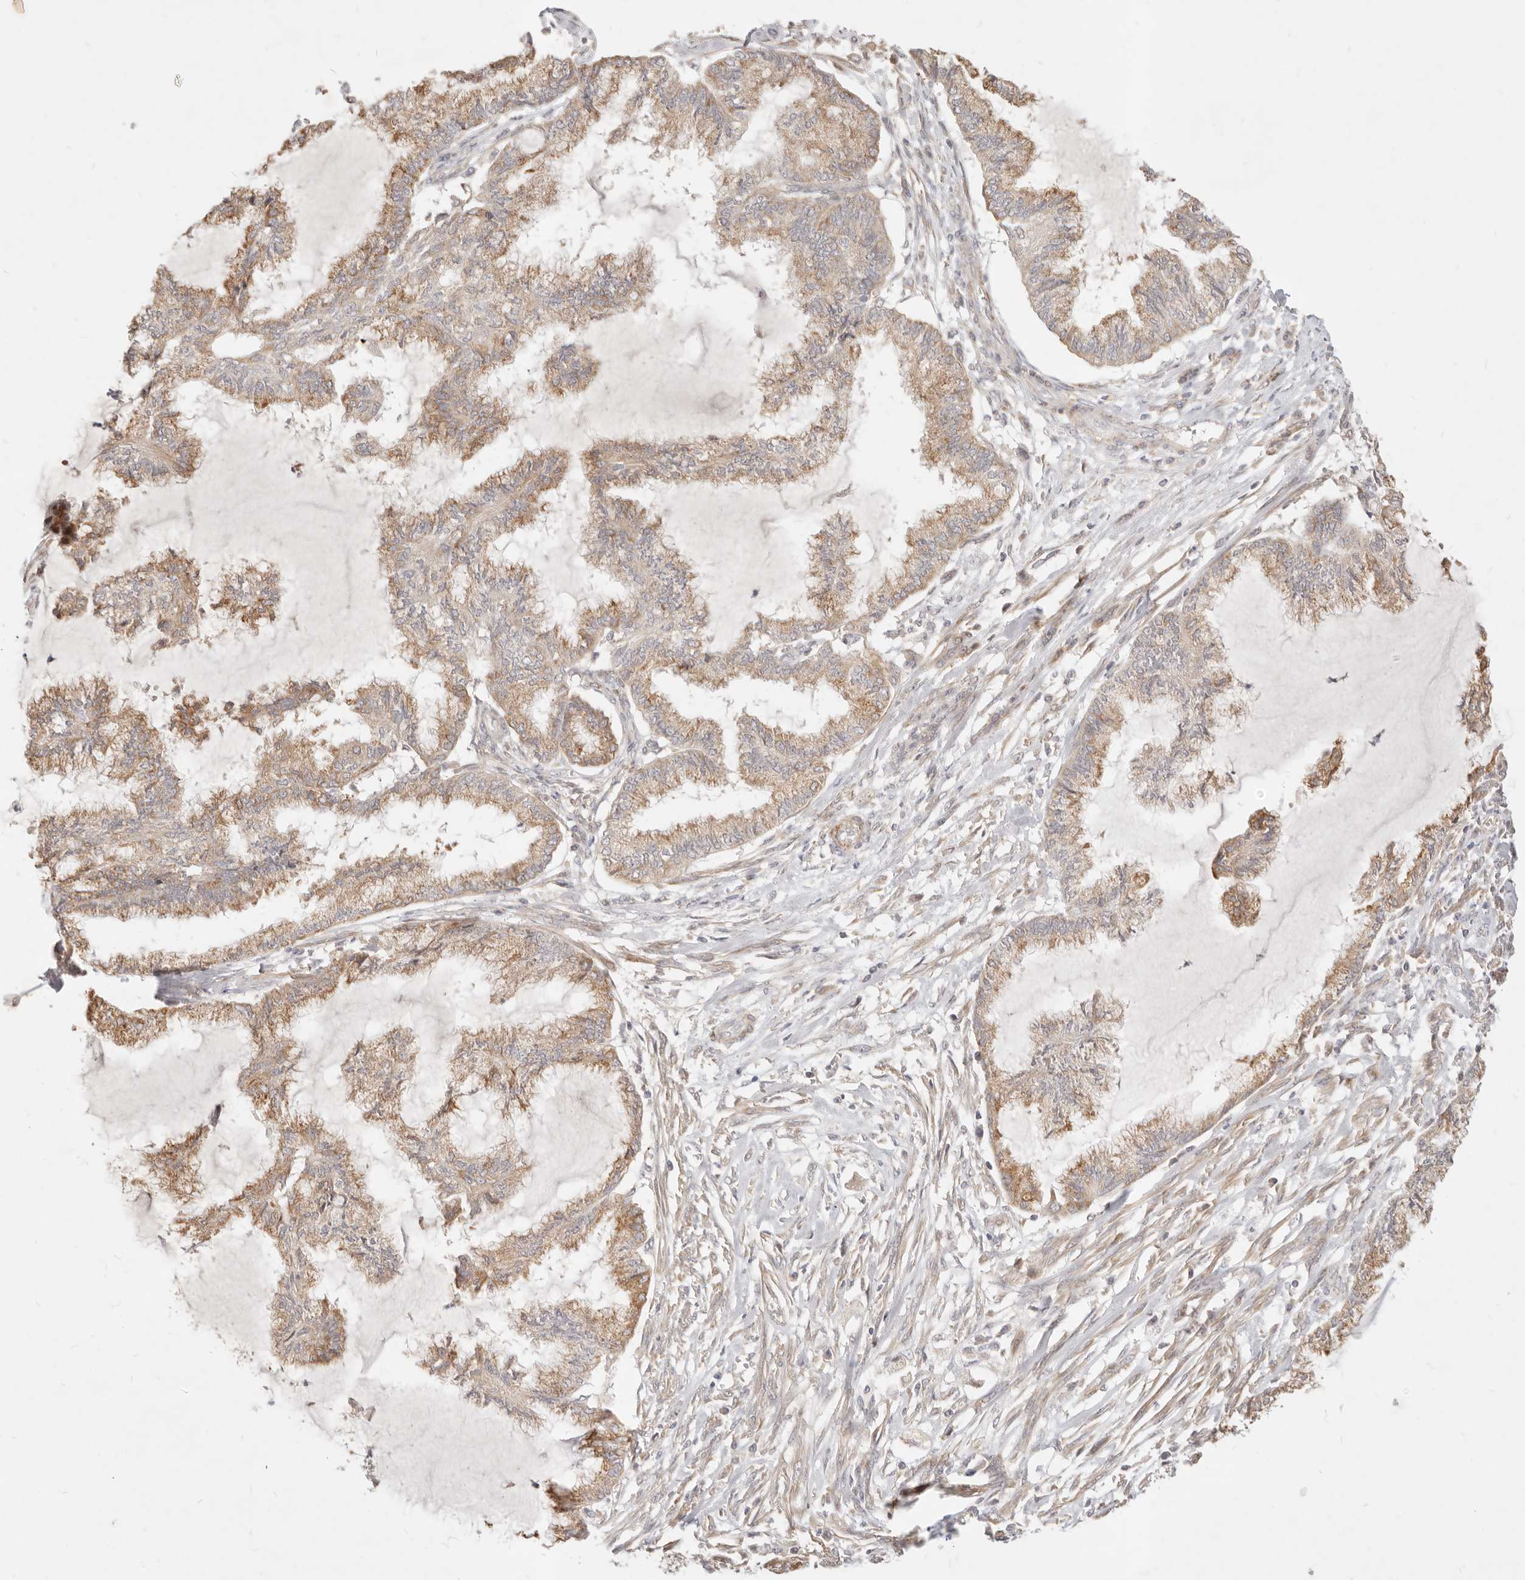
{"staining": {"intensity": "moderate", "quantity": ">75%", "location": "cytoplasmic/membranous"}, "tissue": "endometrial cancer", "cell_type": "Tumor cells", "image_type": "cancer", "snomed": [{"axis": "morphology", "description": "Adenocarcinoma, NOS"}, {"axis": "topography", "description": "Endometrium"}], "caption": "There is medium levels of moderate cytoplasmic/membranous staining in tumor cells of endometrial cancer (adenocarcinoma), as demonstrated by immunohistochemical staining (brown color).", "gene": "RUBCNL", "patient": {"sex": "female", "age": 86}}